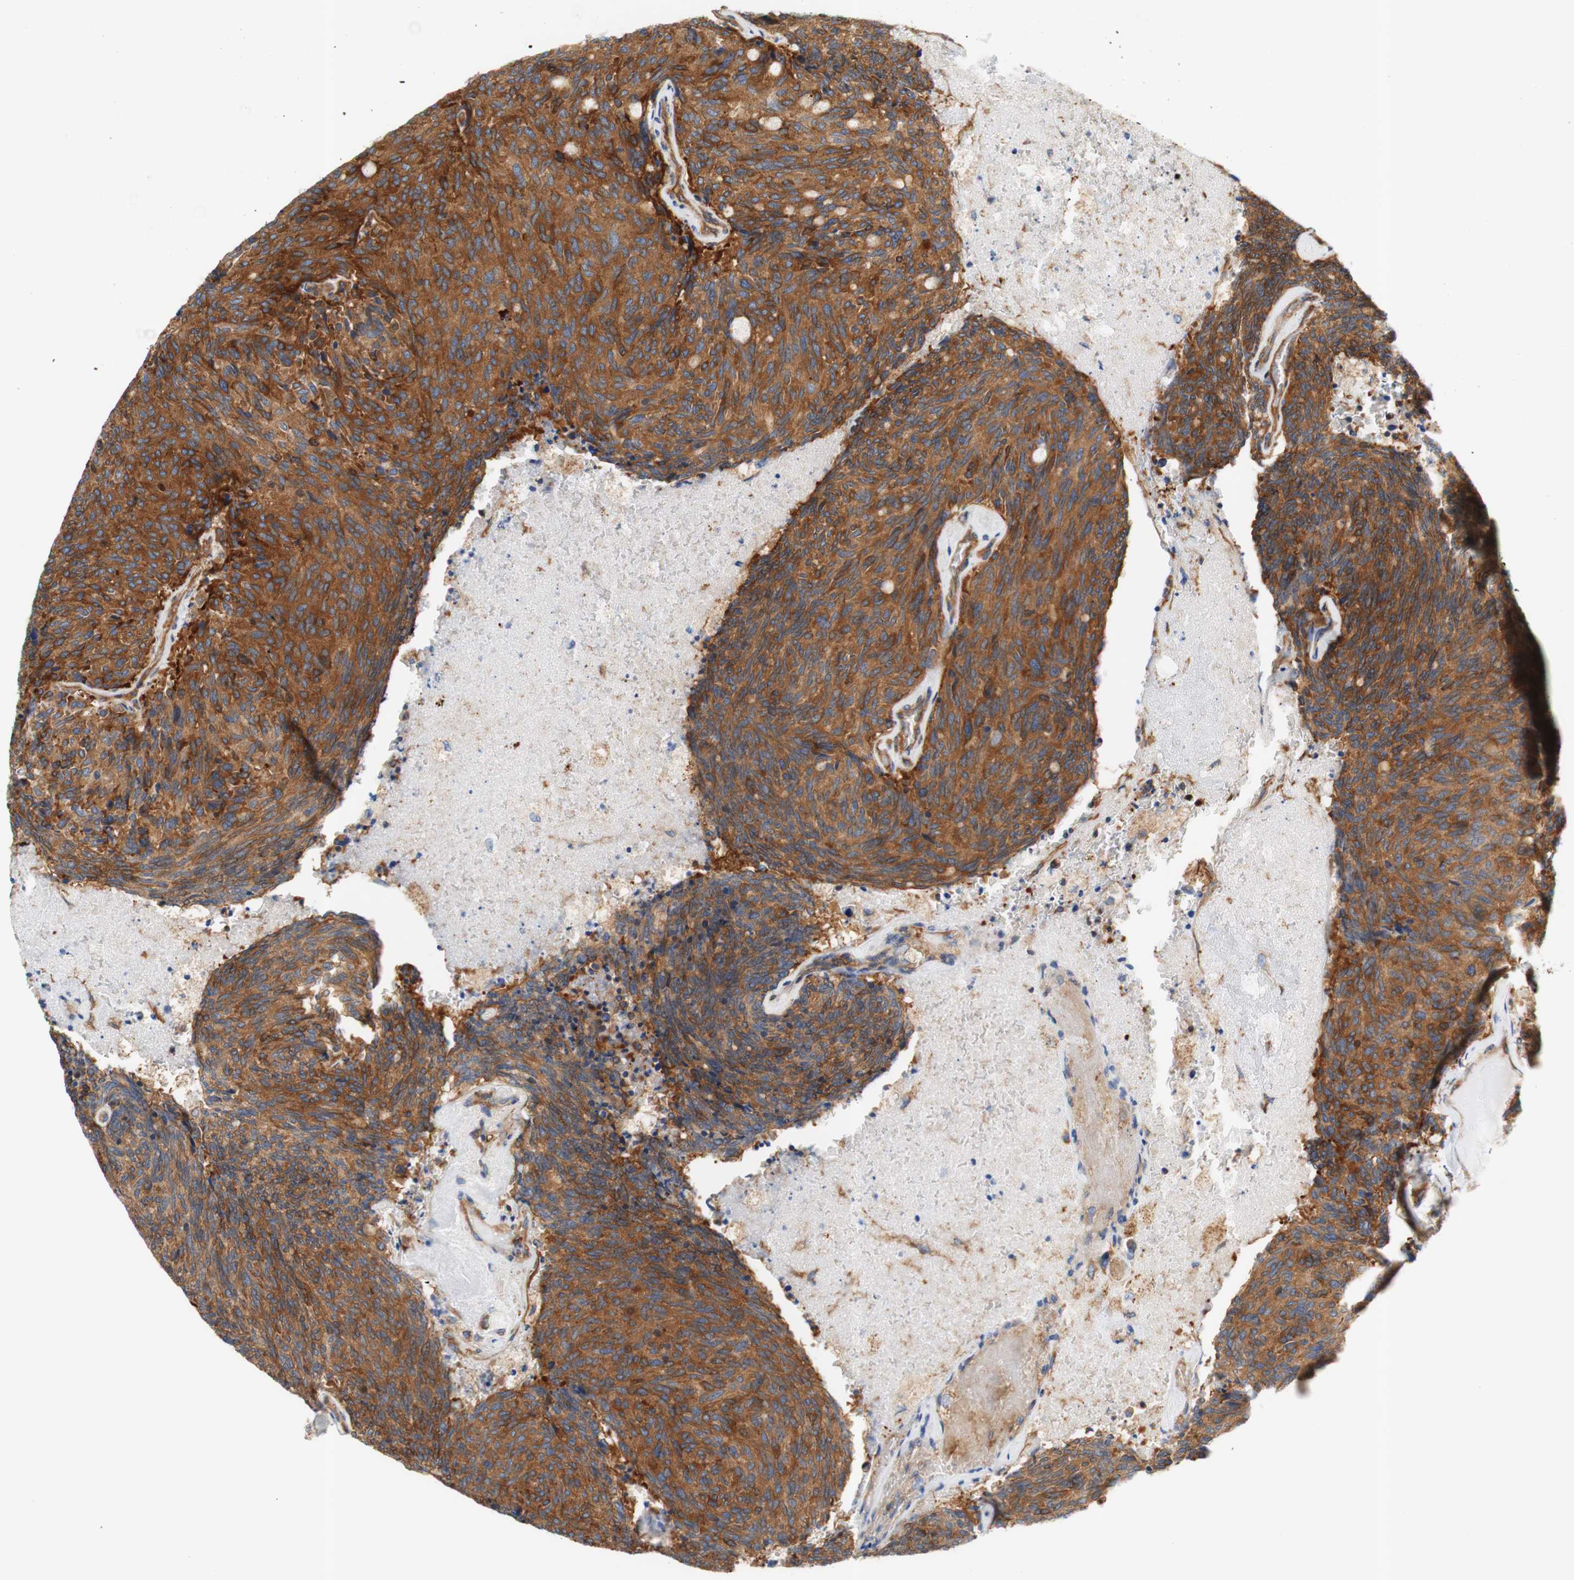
{"staining": {"intensity": "strong", "quantity": ">75%", "location": "cytoplasmic/membranous"}, "tissue": "carcinoid", "cell_type": "Tumor cells", "image_type": "cancer", "snomed": [{"axis": "morphology", "description": "Carcinoid, malignant, NOS"}, {"axis": "topography", "description": "Pancreas"}], "caption": "High-power microscopy captured an IHC histopathology image of malignant carcinoid, revealing strong cytoplasmic/membranous positivity in approximately >75% of tumor cells. The staining was performed using DAB (3,3'-diaminobenzidine) to visualize the protein expression in brown, while the nuclei were stained in blue with hematoxylin (Magnification: 20x).", "gene": "STOM", "patient": {"sex": "female", "age": 54}}